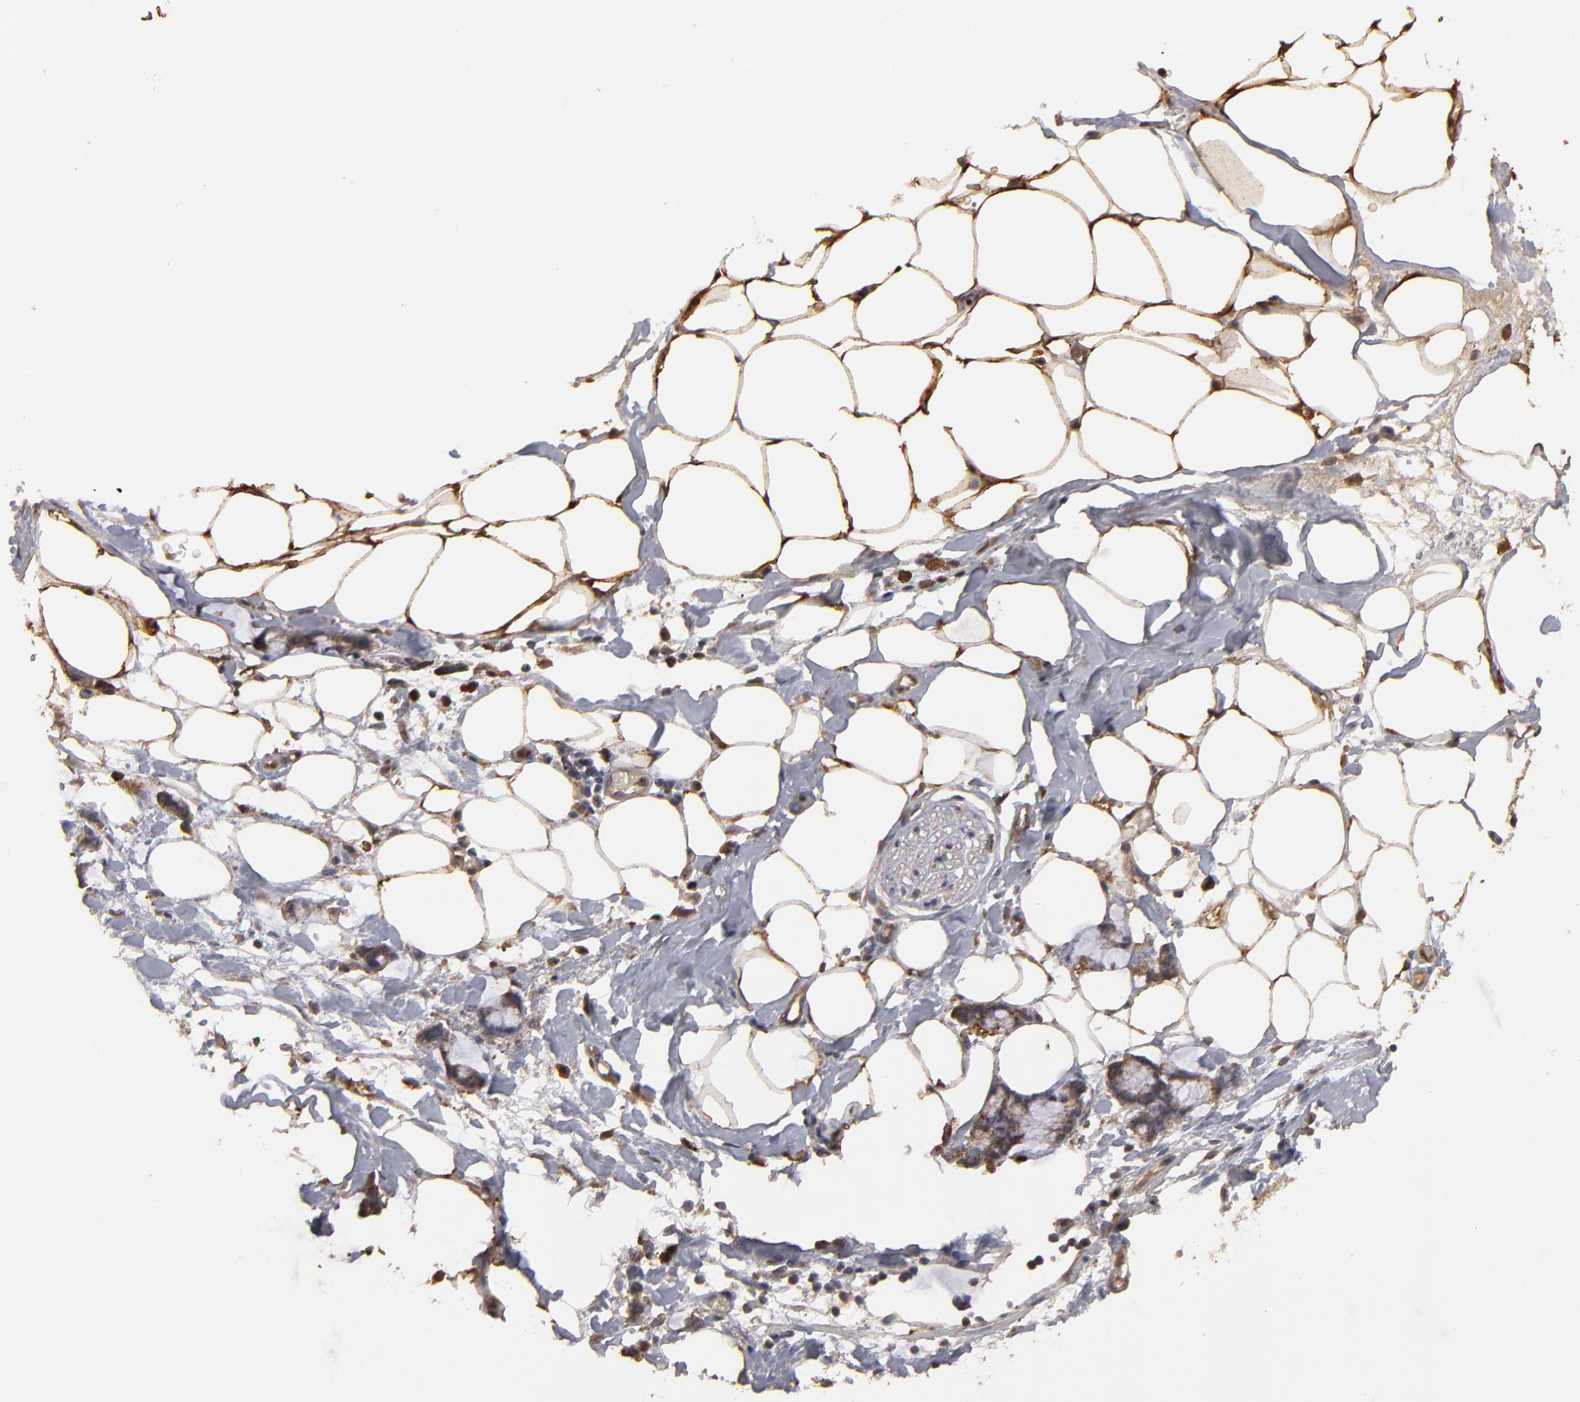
{"staining": {"intensity": "strong", "quantity": ">75%", "location": "cytoplasmic/membranous"}, "tissue": "adipose tissue", "cell_type": "Adipocytes", "image_type": "normal", "snomed": [{"axis": "morphology", "description": "Normal tissue, NOS"}, {"axis": "morphology", "description": "Adenocarcinoma, NOS"}, {"axis": "topography", "description": "Colon"}, {"axis": "topography", "description": "Peripheral nerve tissue"}], "caption": "Adipocytes reveal strong cytoplasmic/membranous positivity in approximately >75% of cells in unremarkable adipose tissue. Using DAB (brown) and hematoxylin (blue) stains, captured at high magnification using brightfield microscopy.", "gene": "RO60", "patient": {"sex": "male", "age": 14}}